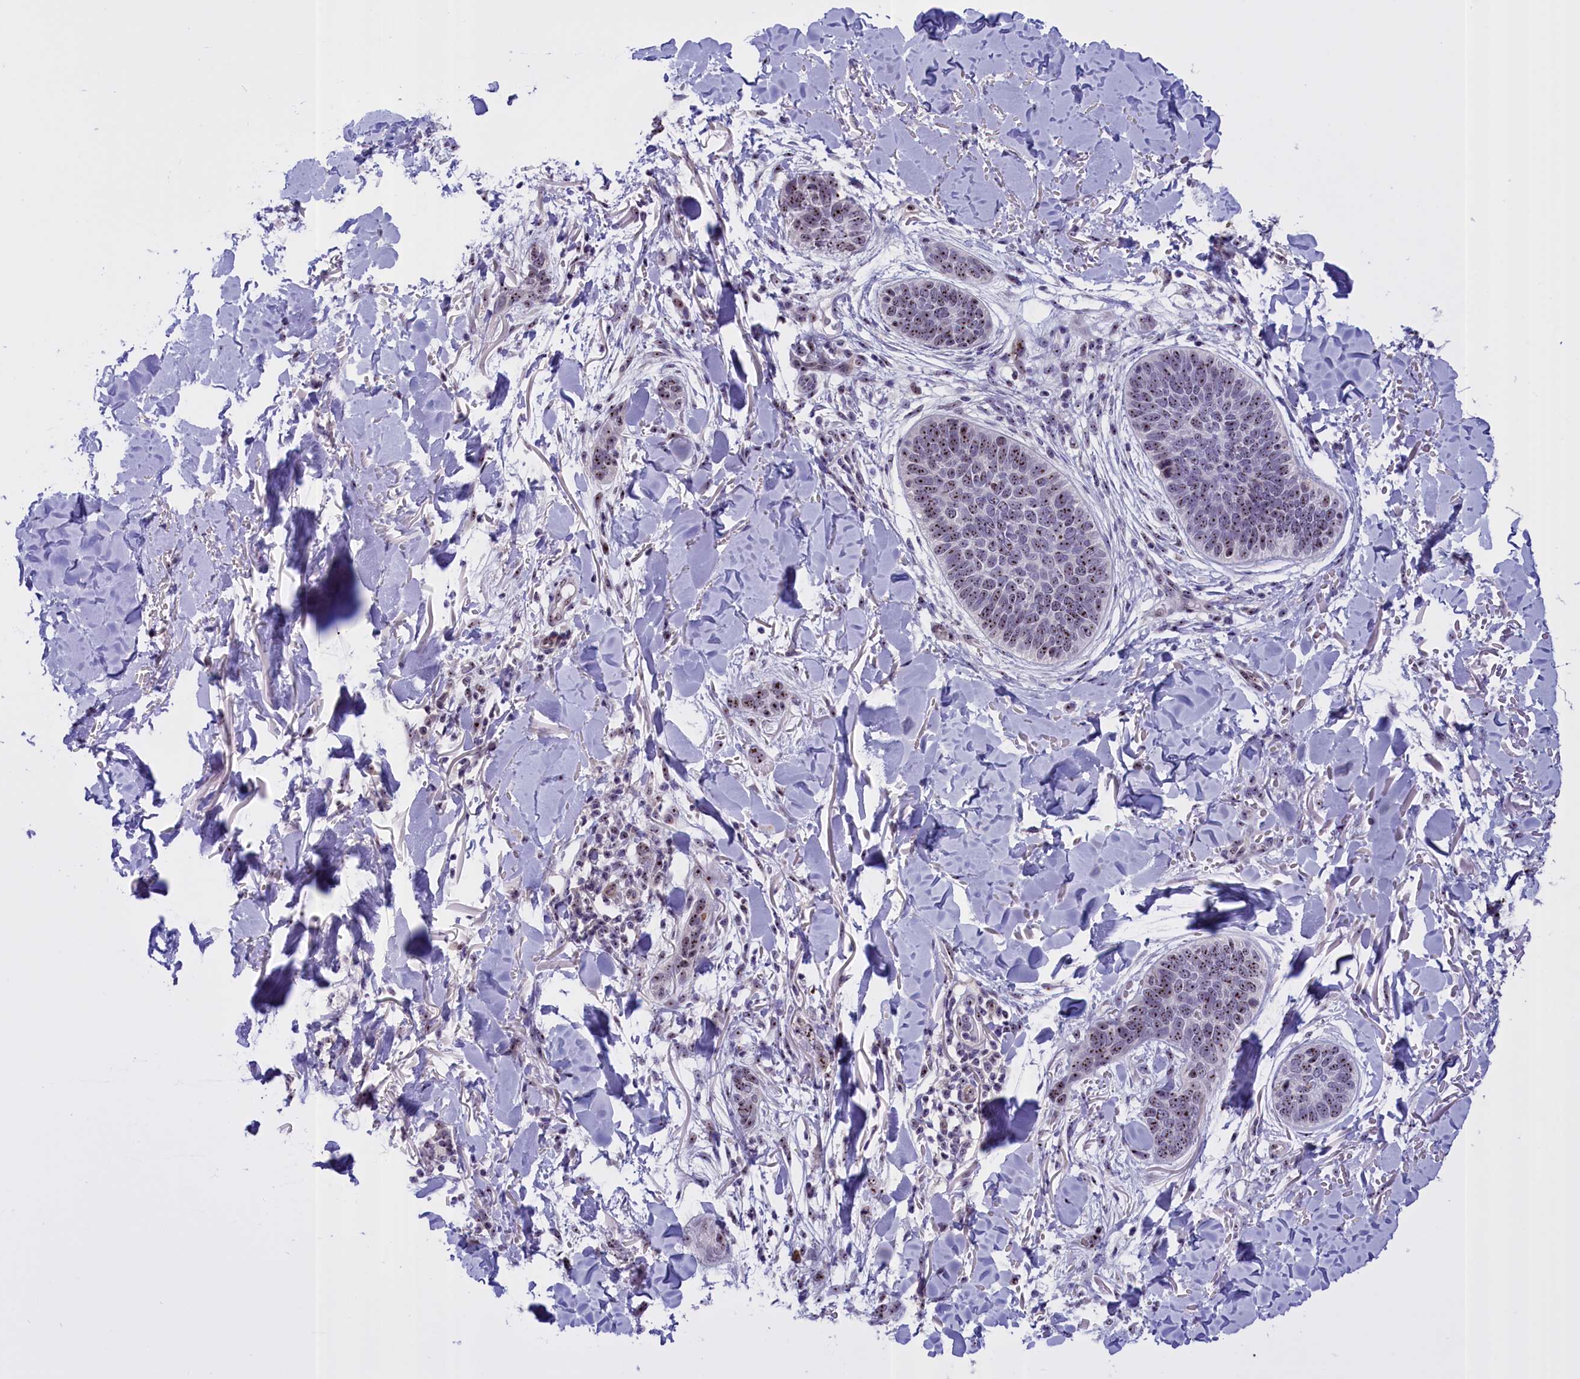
{"staining": {"intensity": "moderate", "quantity": ">75%", "location": "nuclear"}, "tissue": "skin cancer", "cell_type": "Tumor cells", "image_type": "cancer", "snomed": [{"axis": "morphology", "description": "Basal cell carcinoma"}, {"axis": "topography", "description": "Skin"}], "caption": "An image of human skin cancer (basal cell carcinoma) stained for a protein reveals moderate nuclear brown staining in tumor cells.", "gene": "TBL3", "patient": {"sex": "male", "age": 85}}